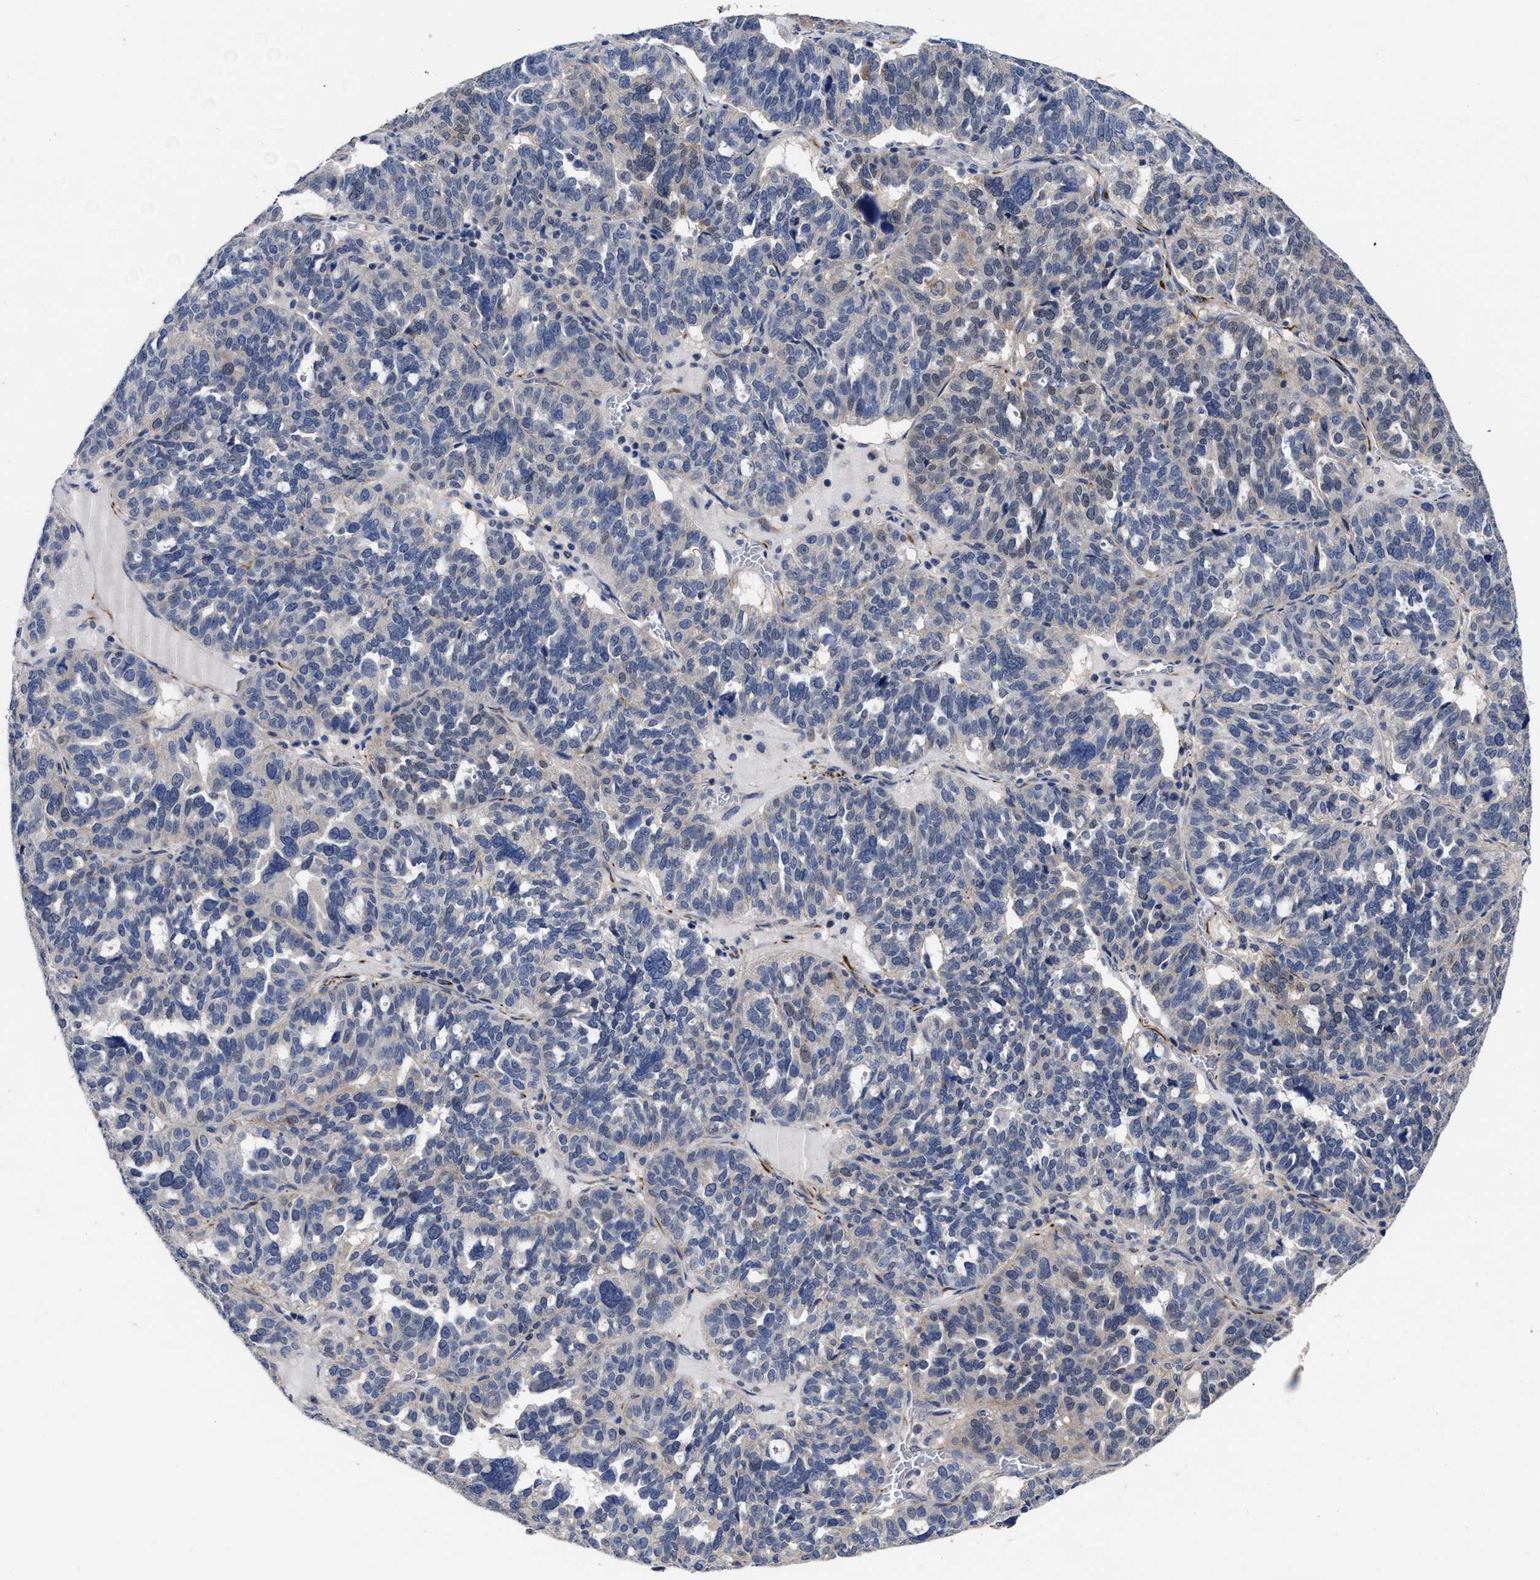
{"staining": {"intensity": "negative", "quantity": "none", "location": "none"}, "tissue": "ovarian cancer", "cell_type": "Tumor cells", "image_type": "cancer", "snomed": [{"axis": "morphology", "description": "Cystadenocarcinoma, serous, NOS"}, {"axis": "topography", "description": "Ovary"}], "caption": "Tumor cells show no significant staining in ovarian cancer.", "gene": "CCN5", "patient": {"sex": "female", "age": 59}}